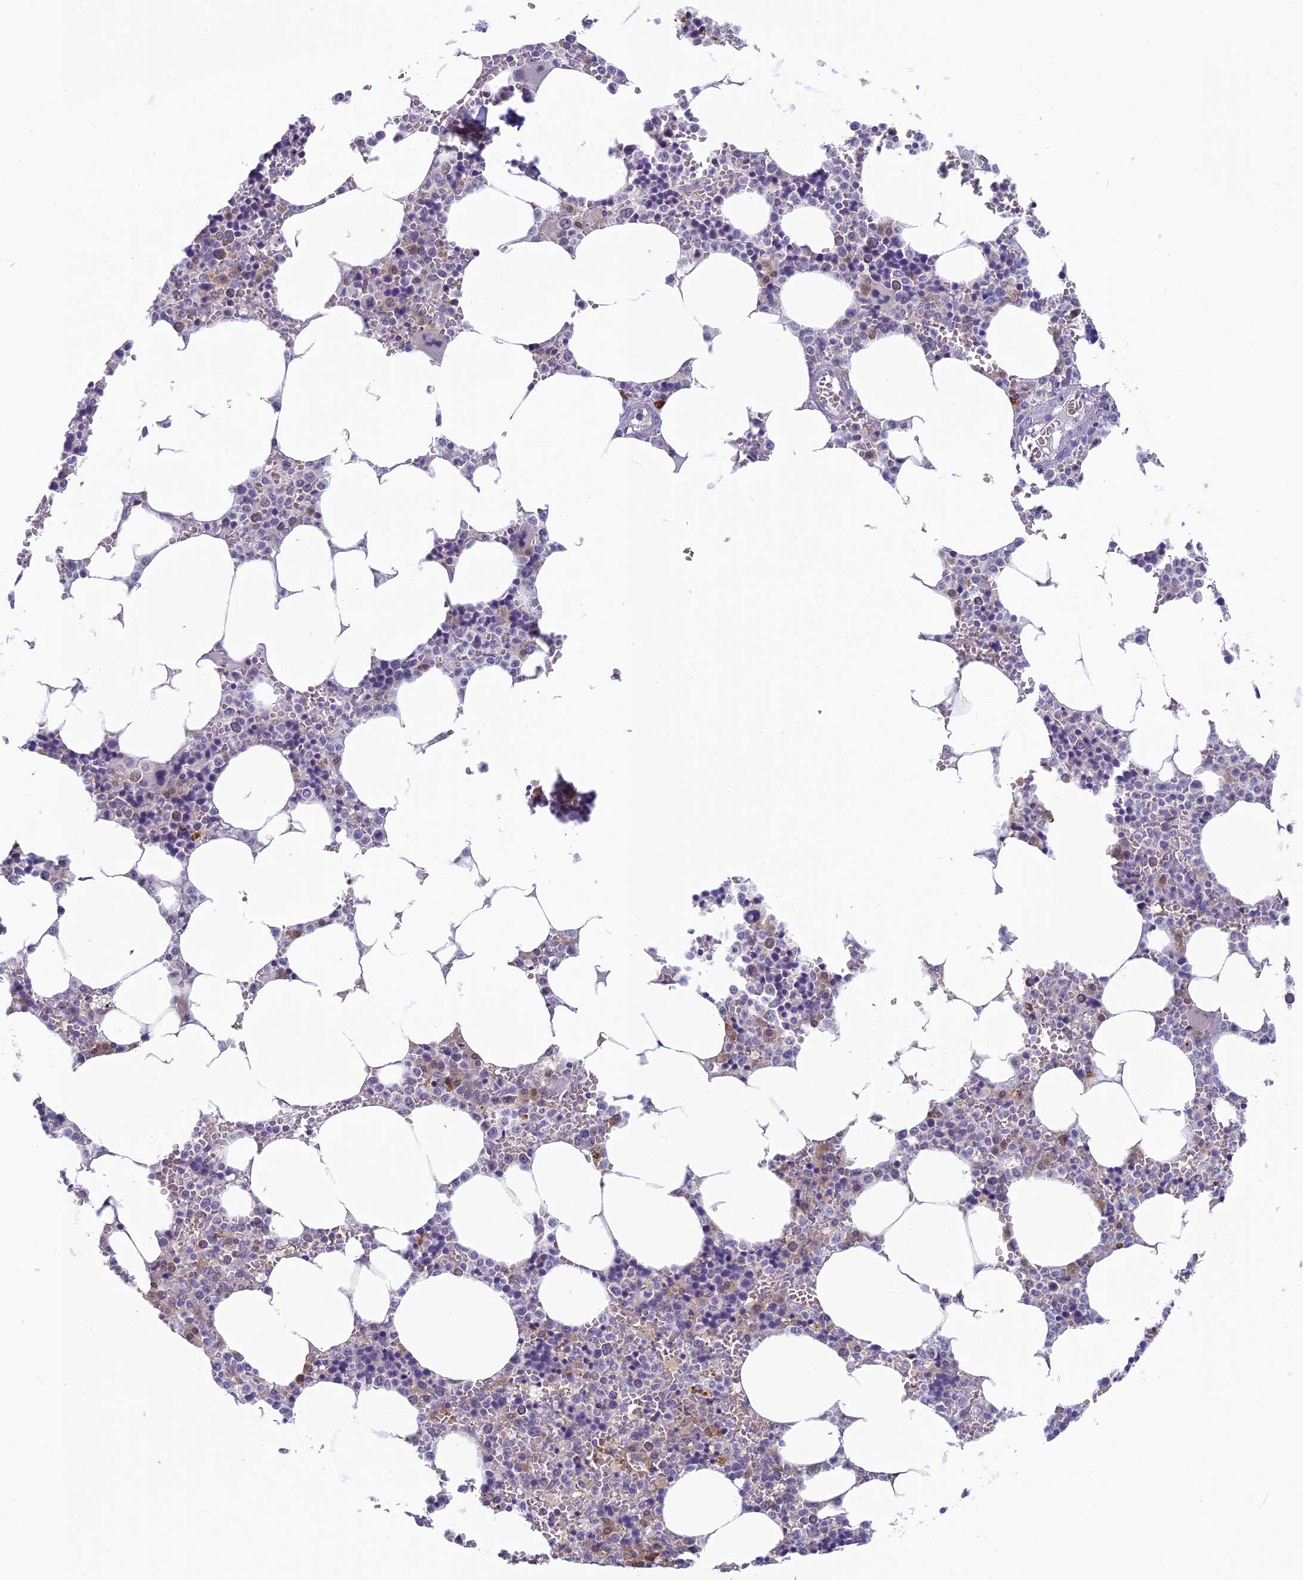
{"staining": {"intensity": "weak", "quantity": "<25%", "location": "cytoplasmic/membranous"}, "tissue": "bone marrow", "cell_type": "Hematopoietic cells", "image_type": "normal", "snomed": [{"axis": "morphology", "description": "Normal tissue, NOS"}, {"axis": "topography", "description": "Bone marrow"}], "caption": "DAB immunohistochemical staining of unremarkable human bone marrow exhibits no significant expression in hematopoietic cells.", "gene": "MRI1", "patient": {"sex": "male", "age": 70}}